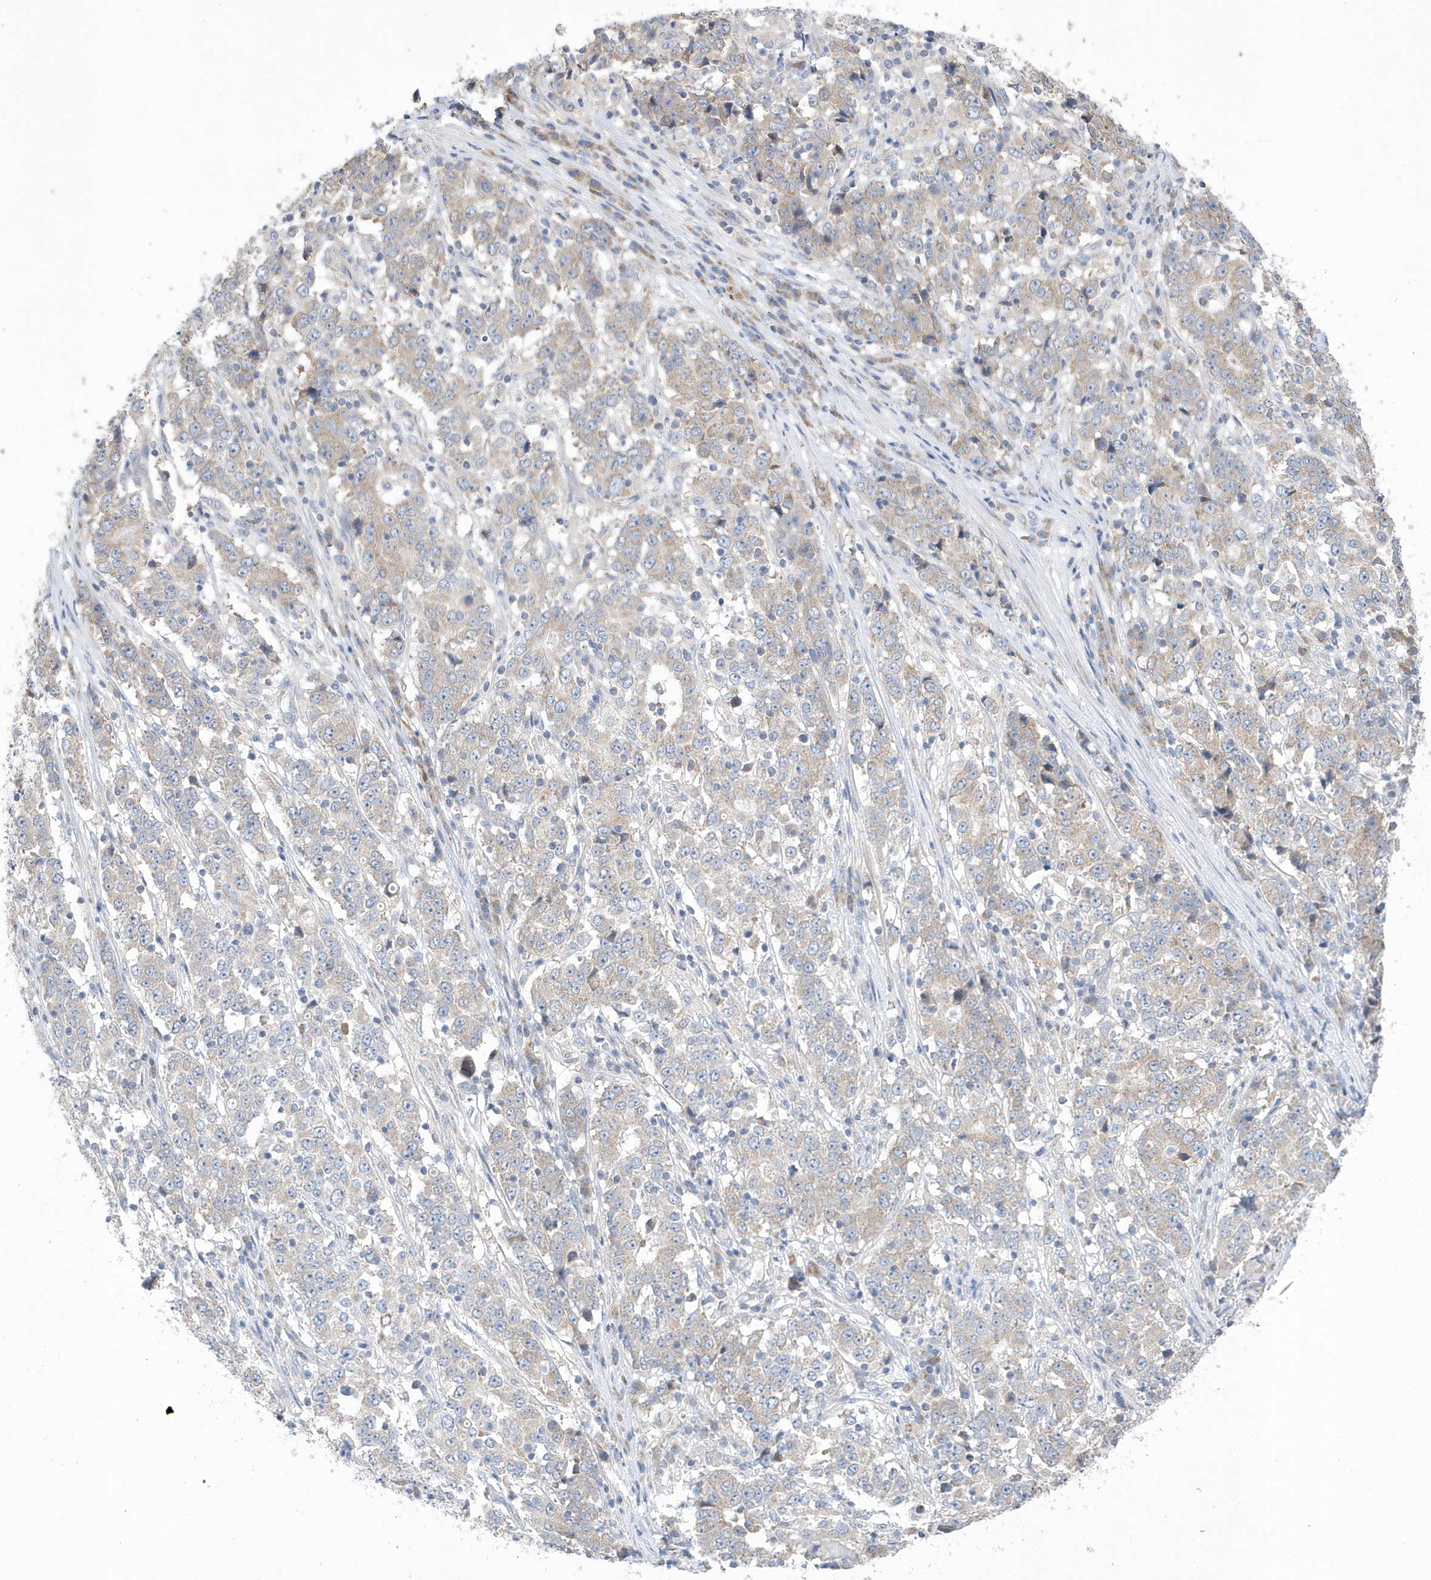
{"staining": {"intensity": "weak", "quantity": "25%-75%", "location": "cytoplasmic/membranous"}, "tissue": "stomach cancer", "cell_type": "Tumor cells", "image_type": "cancer", "snomed": [{"axis": "morphology", "description": "Adenocarcinoma, NOS"}, {"axis": "topography", "description": "Stomach"}], "caption": "IHC histopathology image of neoplastic tissue: stomach adenocarcinoma stained using IHC shows low levels of weak protein expression localized specifically in the cytoplasmic/membranous of tumor cells, appearing as a cytoplasmic/membranous brown color.", "gene": "SPATA5", "patient": {"sex": "male", "age": 59}}